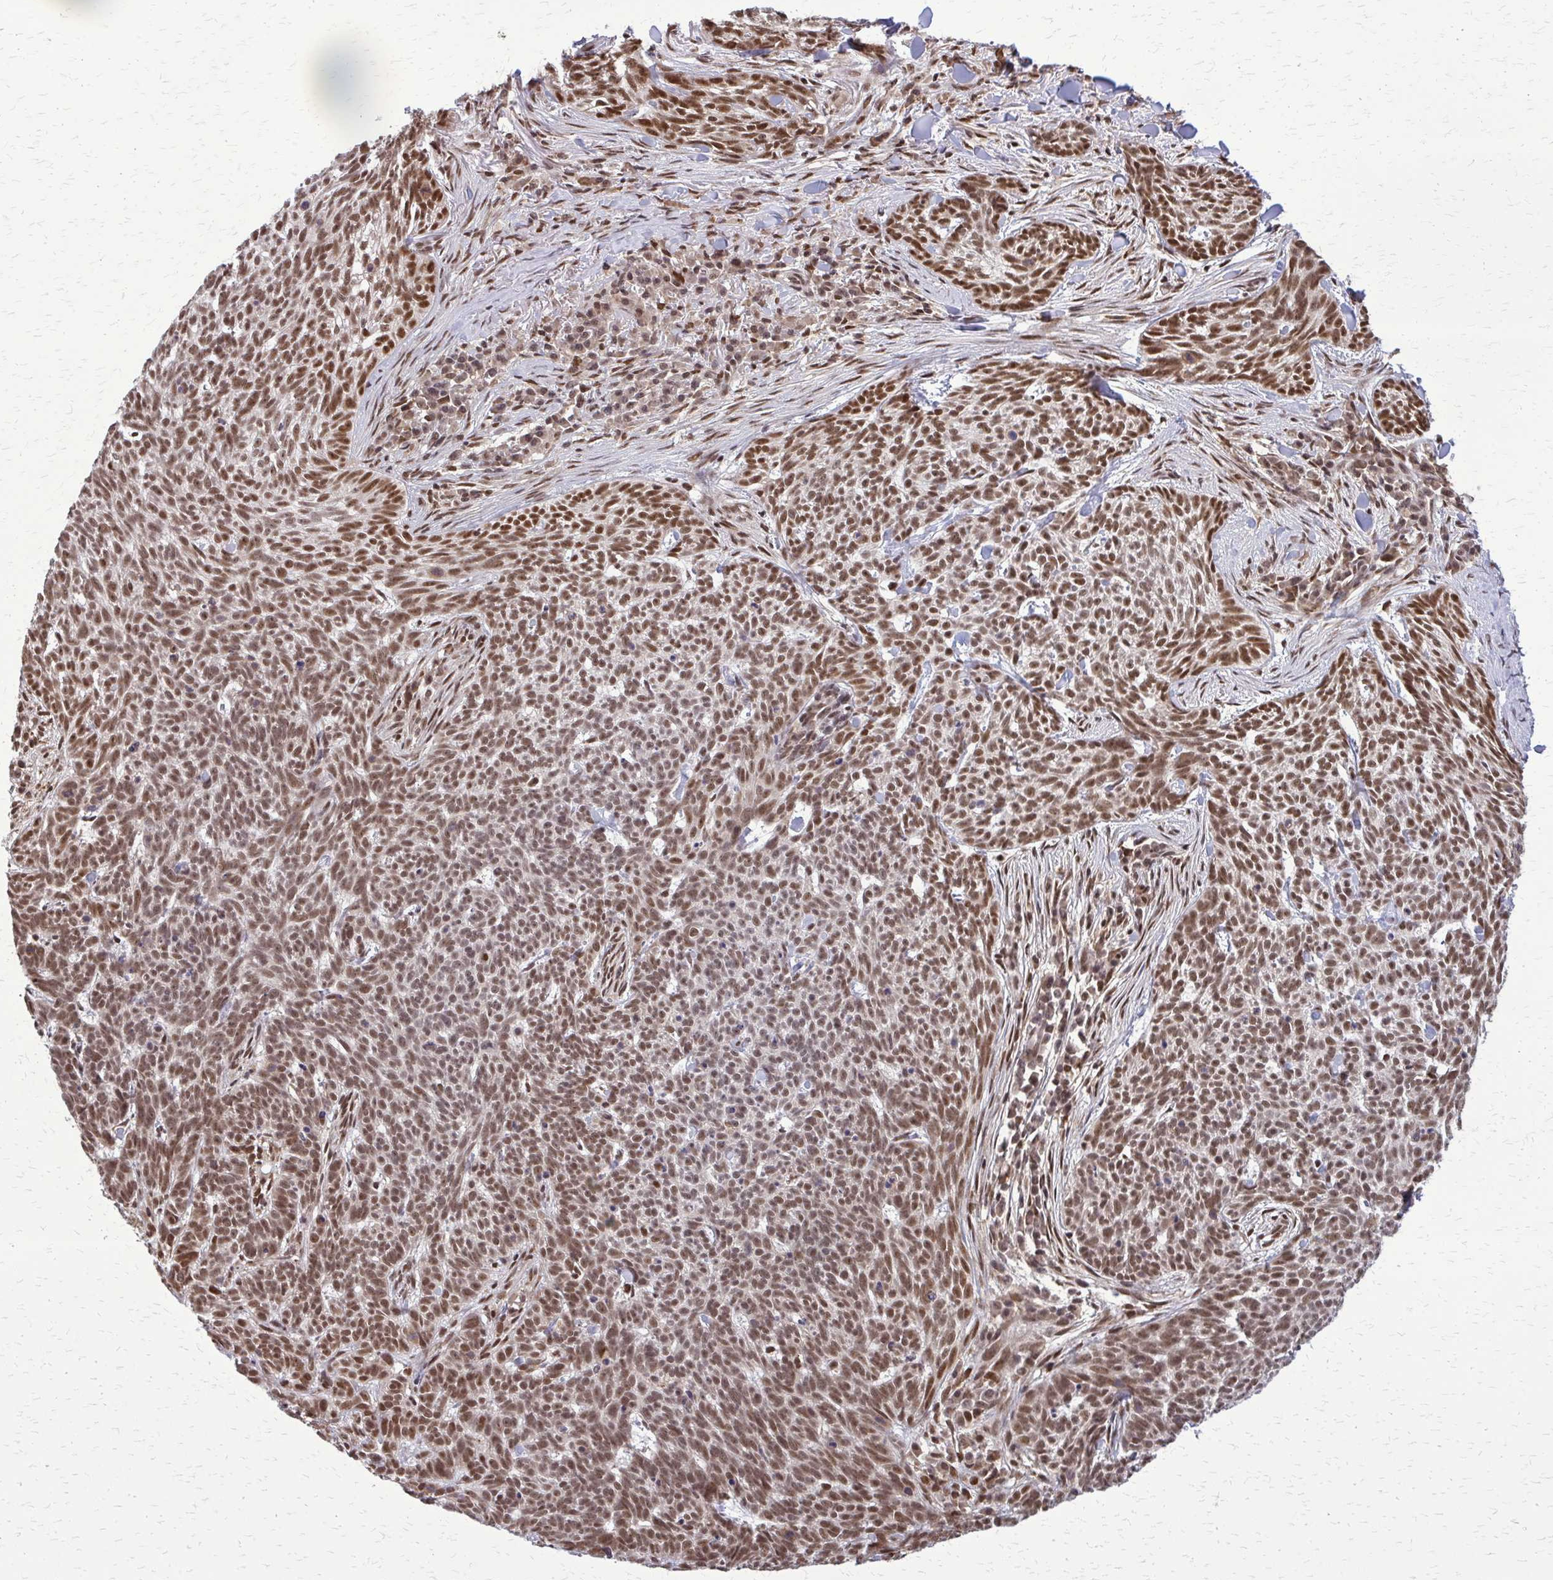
{"staining": {"intensity": "moderate", "quantity": ">75%", "location": "nuclear"}, "tissue": "skin cancer", "cell_type": "Tumor cells", "image_type": "cancer", "snomed": [{"axis": "morphology", "description": "Basal cell carcinoma"}, {"axis": "topography", "description": "Skin"}], "caption": "A micrograph of human skin cancer (basal cell carcinoma) stained for a protein reveals moderate nuclear brown staining in tumor cells. The staining is performed using DAB brown chromogen to label protein expression. The nuclei are counter-stained blue using hematoxylin.", "gene": "HDAC3", "patient": {"sex": "female", "age": 93}}